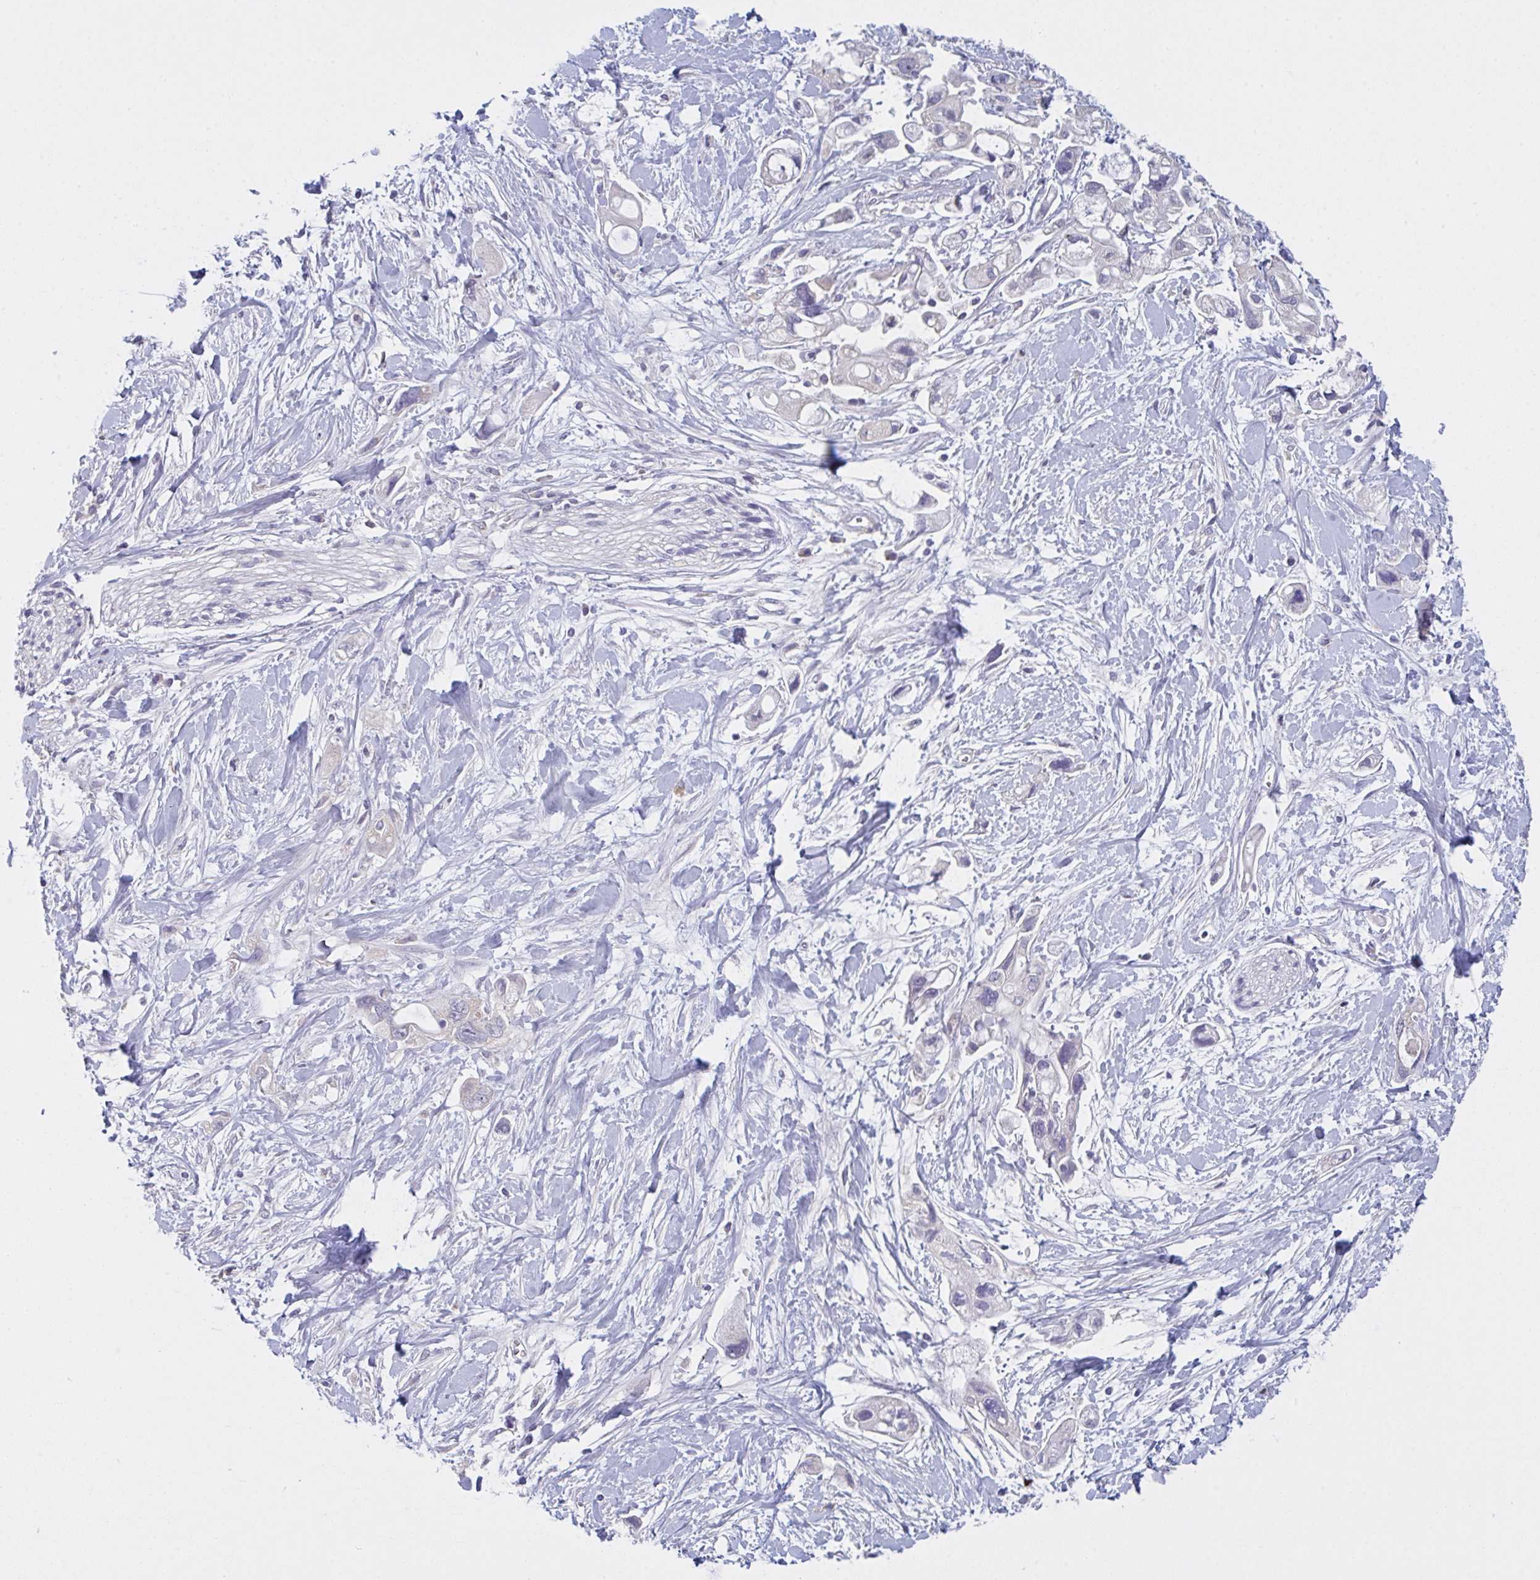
{"staining": {"intensity": "negative", "quantity": "none", "location": "none"}, "tissue": "pancreatic cancer", "cell_type": "Tumor cells", "image_type": "cancer", "snomed": [{"axis": "morphology", "description": "Adenocarcinoma, NOS"}, {"axis": "topography", "description": "Pancreas"}], "caption": "A photomicrograph of pancreatic cancer stained for a protein shows no brown staining in tumor cells. (Stains: DAB (3,3'-diaminobenzidine) IHC with hematoxylin counter stain, Microscopy: brightfield microscopy at high magnification).", "gene": "MRPS2", "patient": {"sex": "female", "age": 56}}